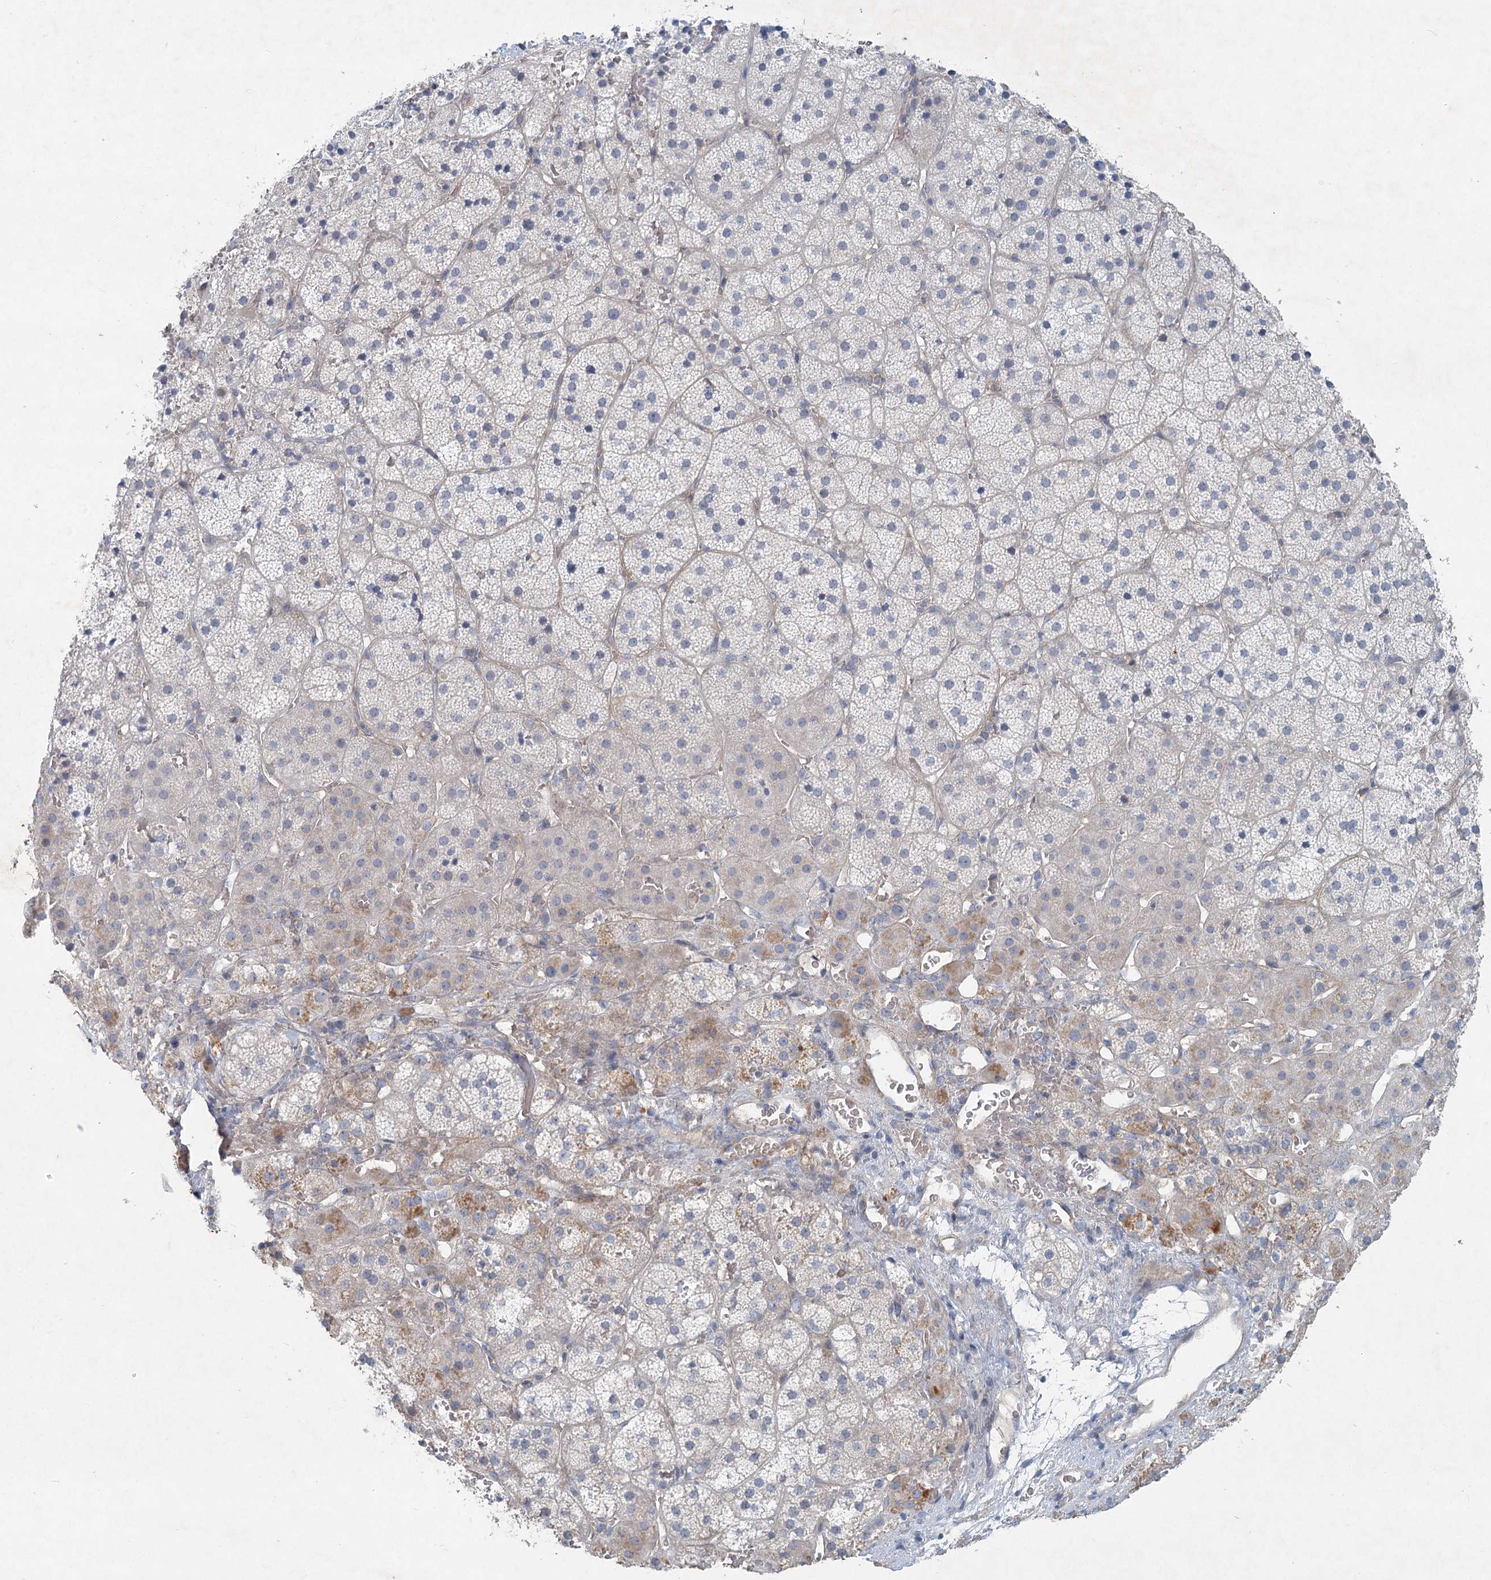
{"staining": {"intensity": "moderate", "quantity": "<25%", "location": "cytoplasmic/membranous"}, "tissue": "adrenal gland", "cell_type": "Glandular cells", "image_type": "normal", "snomed": [{"axis": "morphology", "description": "Normal tissue, NOS"}, {"axis": "topography", "description": "Adrenal gland"}], "caption": "A micrograph of human adrenal gland stained for a protein exhibits moderate cytoplasmic/membranous brown staining in glandular cells.", "gene": "DNMBP", "patient": {"sex": "female", "age": 44}}